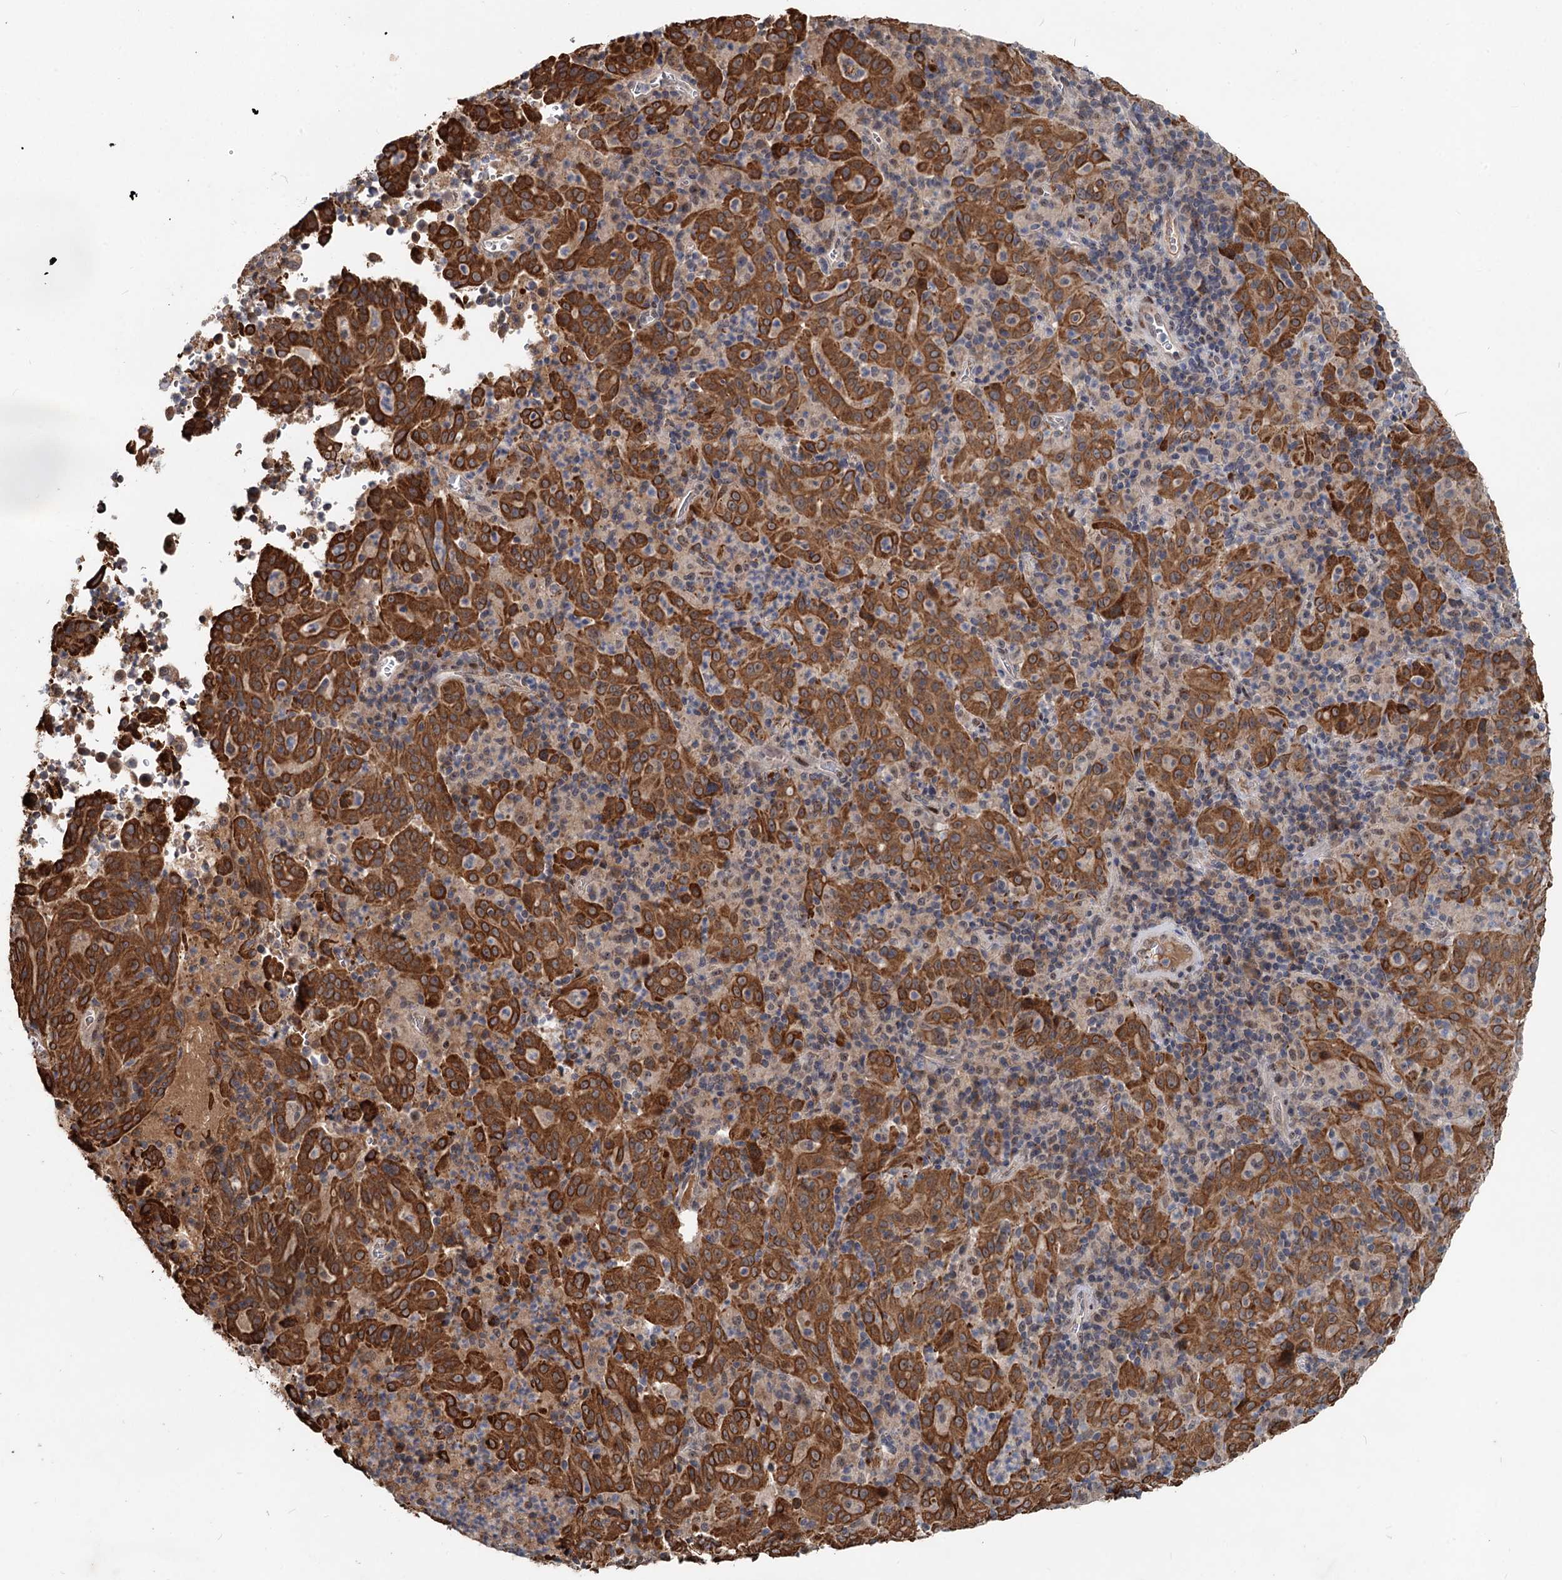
{"staining": {"intensity": "strong", "quantity": ">75%", "location": "cytoplasmic/membranous"}, "tissue": "pancreatic cancer", "cell_type": "Tumor cells", "image_type": "cancer", "snomed": [{"axis": "morphology", "description": "Adenocarcinoma, NOS"}, {"axis": "topography", "description": "Pancreas"}], "caption": "An immunohistochemistry (IHC) image of neoplastic tissue is shown. Protein staining in brown labels strong cytoplasmic/membranous positivity in adenocarcinoma (pancreatic) within tumor cells.", "gene": "RITA1", "patient": {"sex": "male", "age": 63}}